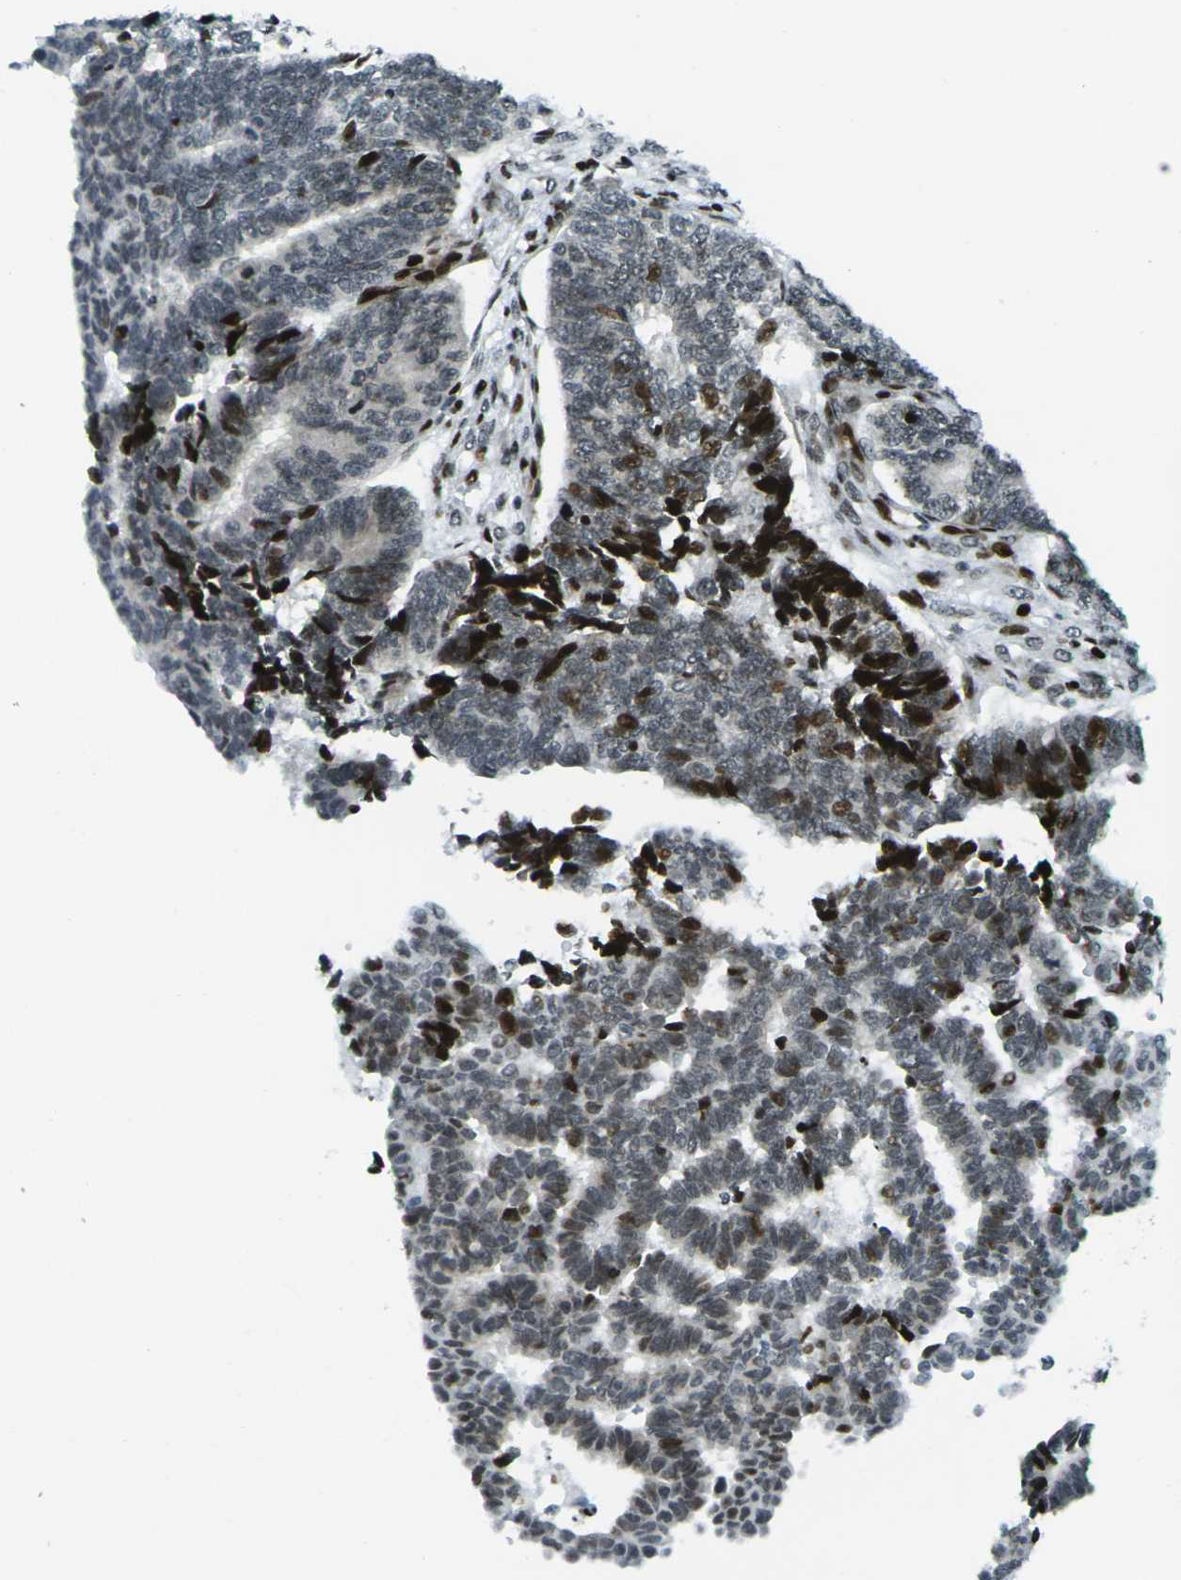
{"staining": {"intensity": "strong", "quantity": "<25%", "location": "nuclear"}, "tissue": "endometrial cancer", "cell_type": "Tumor cells", "image_type": "cancer", "snomed": [{"axis": "morphology", "description": "Adenocarcinoma, NOS"}, {"axis": "topography", "description": "Endometrium"}], "caption": "Strong nuclear staining for a protein is seen in approximately <25% of tumor cells of adenocarcinoma (endometrial) using IHC.", "gene": "H3-3A", "patient": {"sex": "female", "age": 70}}